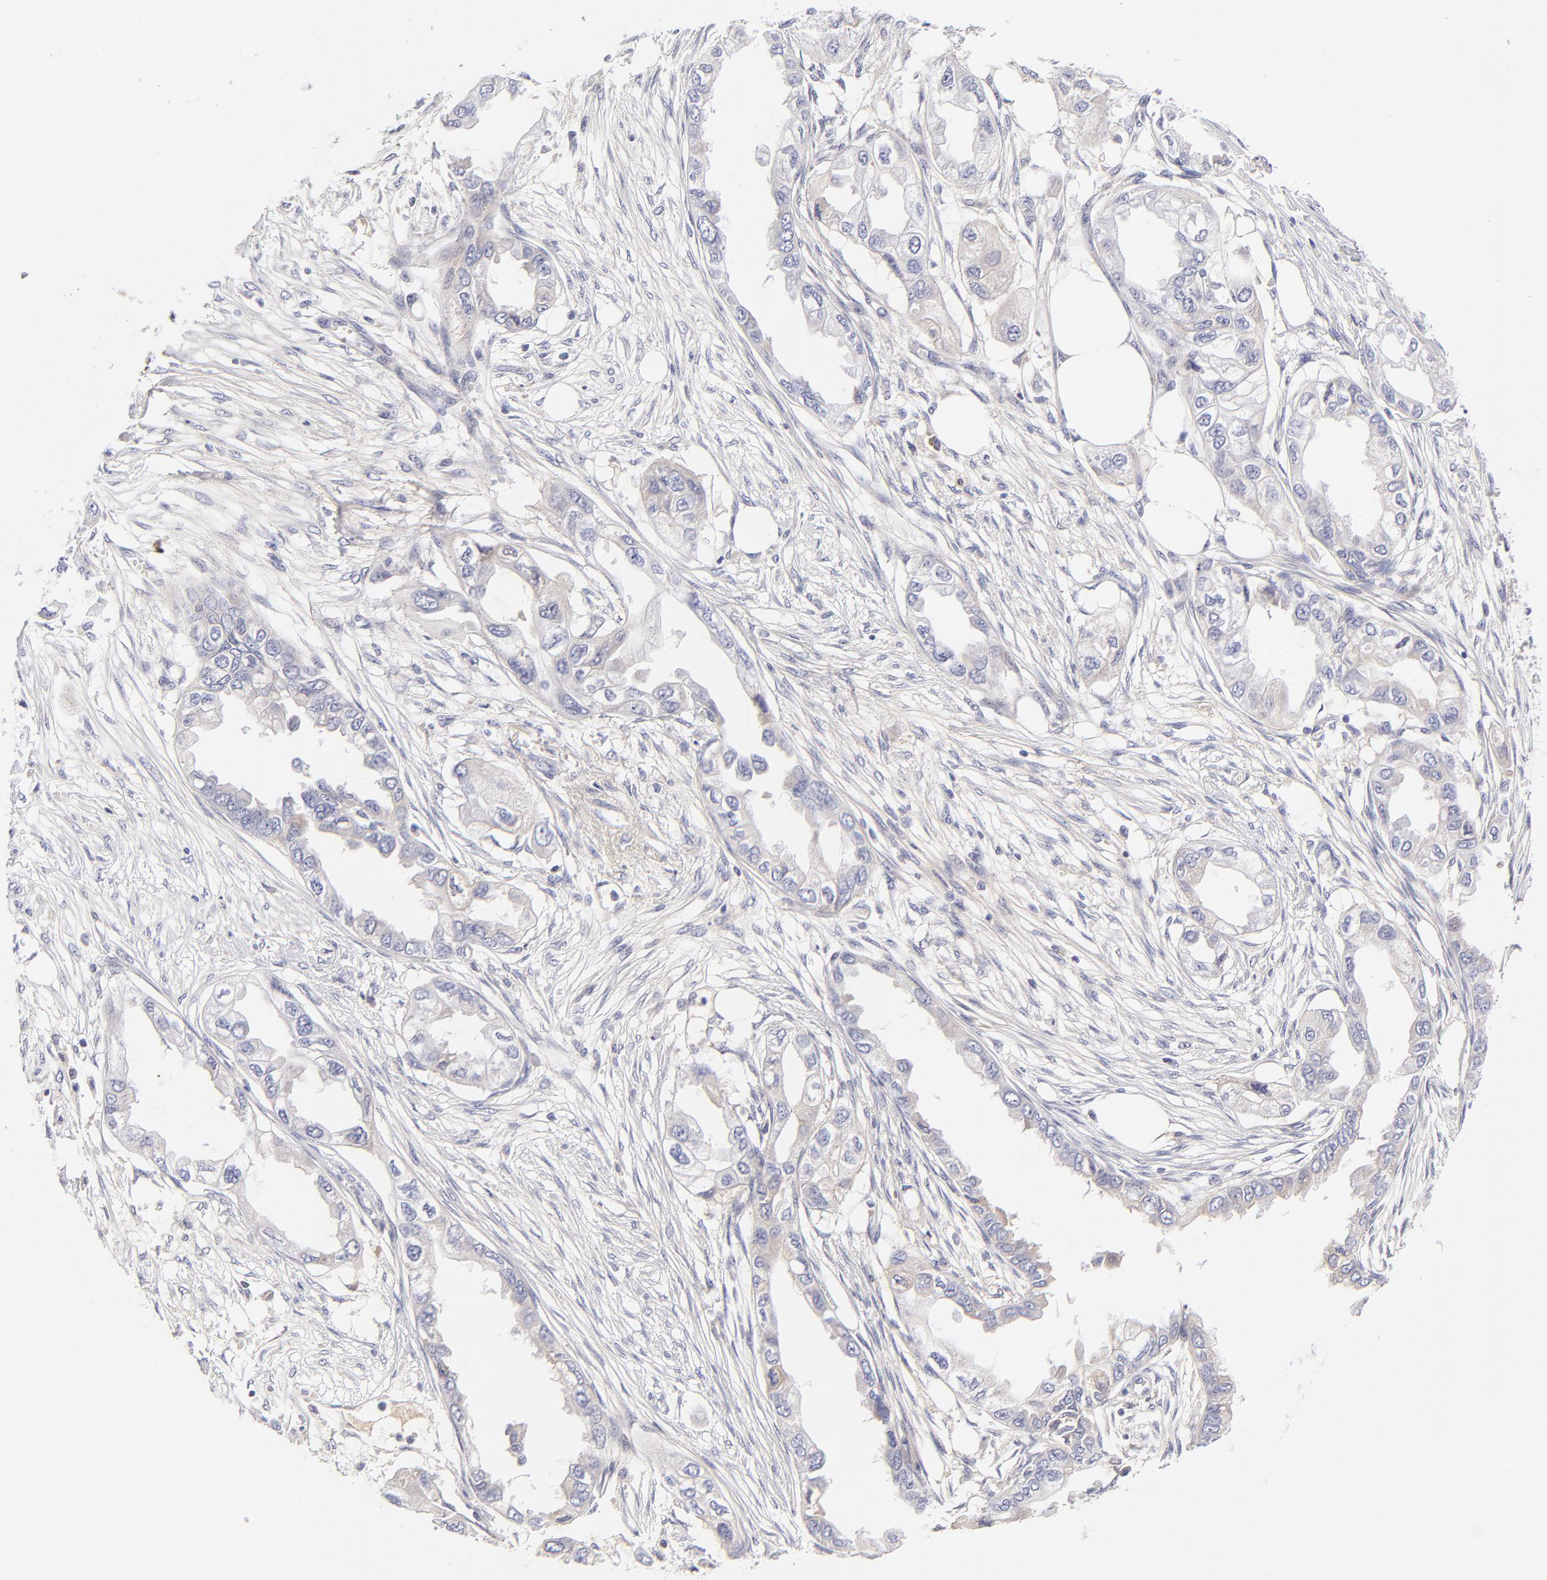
{"staining": {"intensity": "negative", "quantity": "none", "location": "none"}, "tissue": "endometrial cancer", "cell_type": "Tumor cells", "image_type": "cancer", "snomed": [{"axis": "morphology", "description": "Adenocarcinoma, NOS"}, {"axis": "topography", "description": "Endometrium"}], "caption": "This is an immunohistochemistry (IHC) photomicrograph of endometrial cancer. There is no expression in tumor cells.", "gene": "BTG2", "patient": {"sex": "female", "age": 67}}